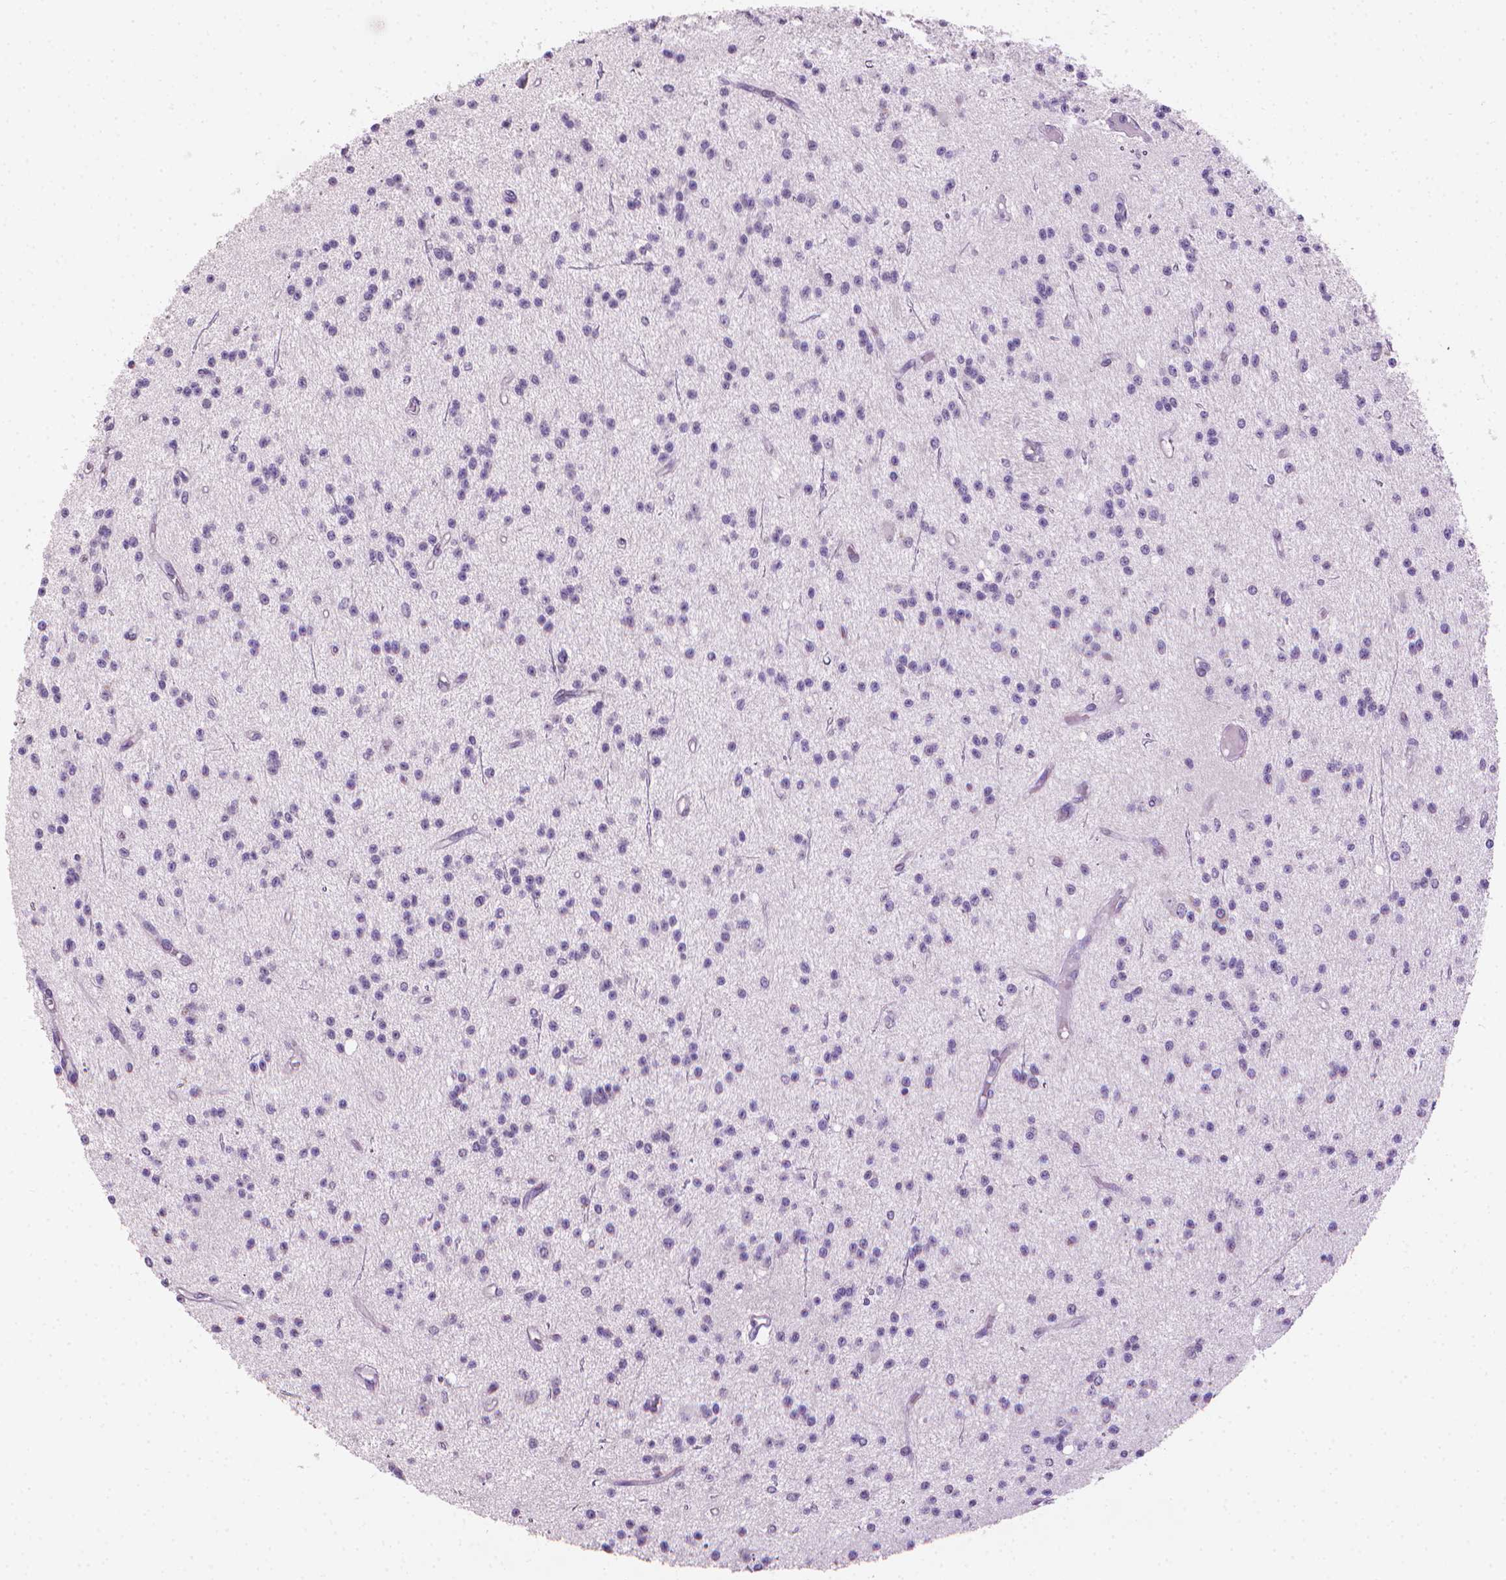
{"staining": {"intensity": "negative", "quantity": "none", "location": "none"}, "tissue": "glioma", "cell_type": "Tumor cells", "image_type": "cancer", "snomed": [{"axis": "morphology", "description": "Glioma, malignant, Low grade"}, {"axis": "topography", "description": "Brain"}], "caption": "Glioma stained for a protein using IHC reveals no staining tumor cells.", "gene": "MLANA", "patient": {"sex": "male", "age": 27}}